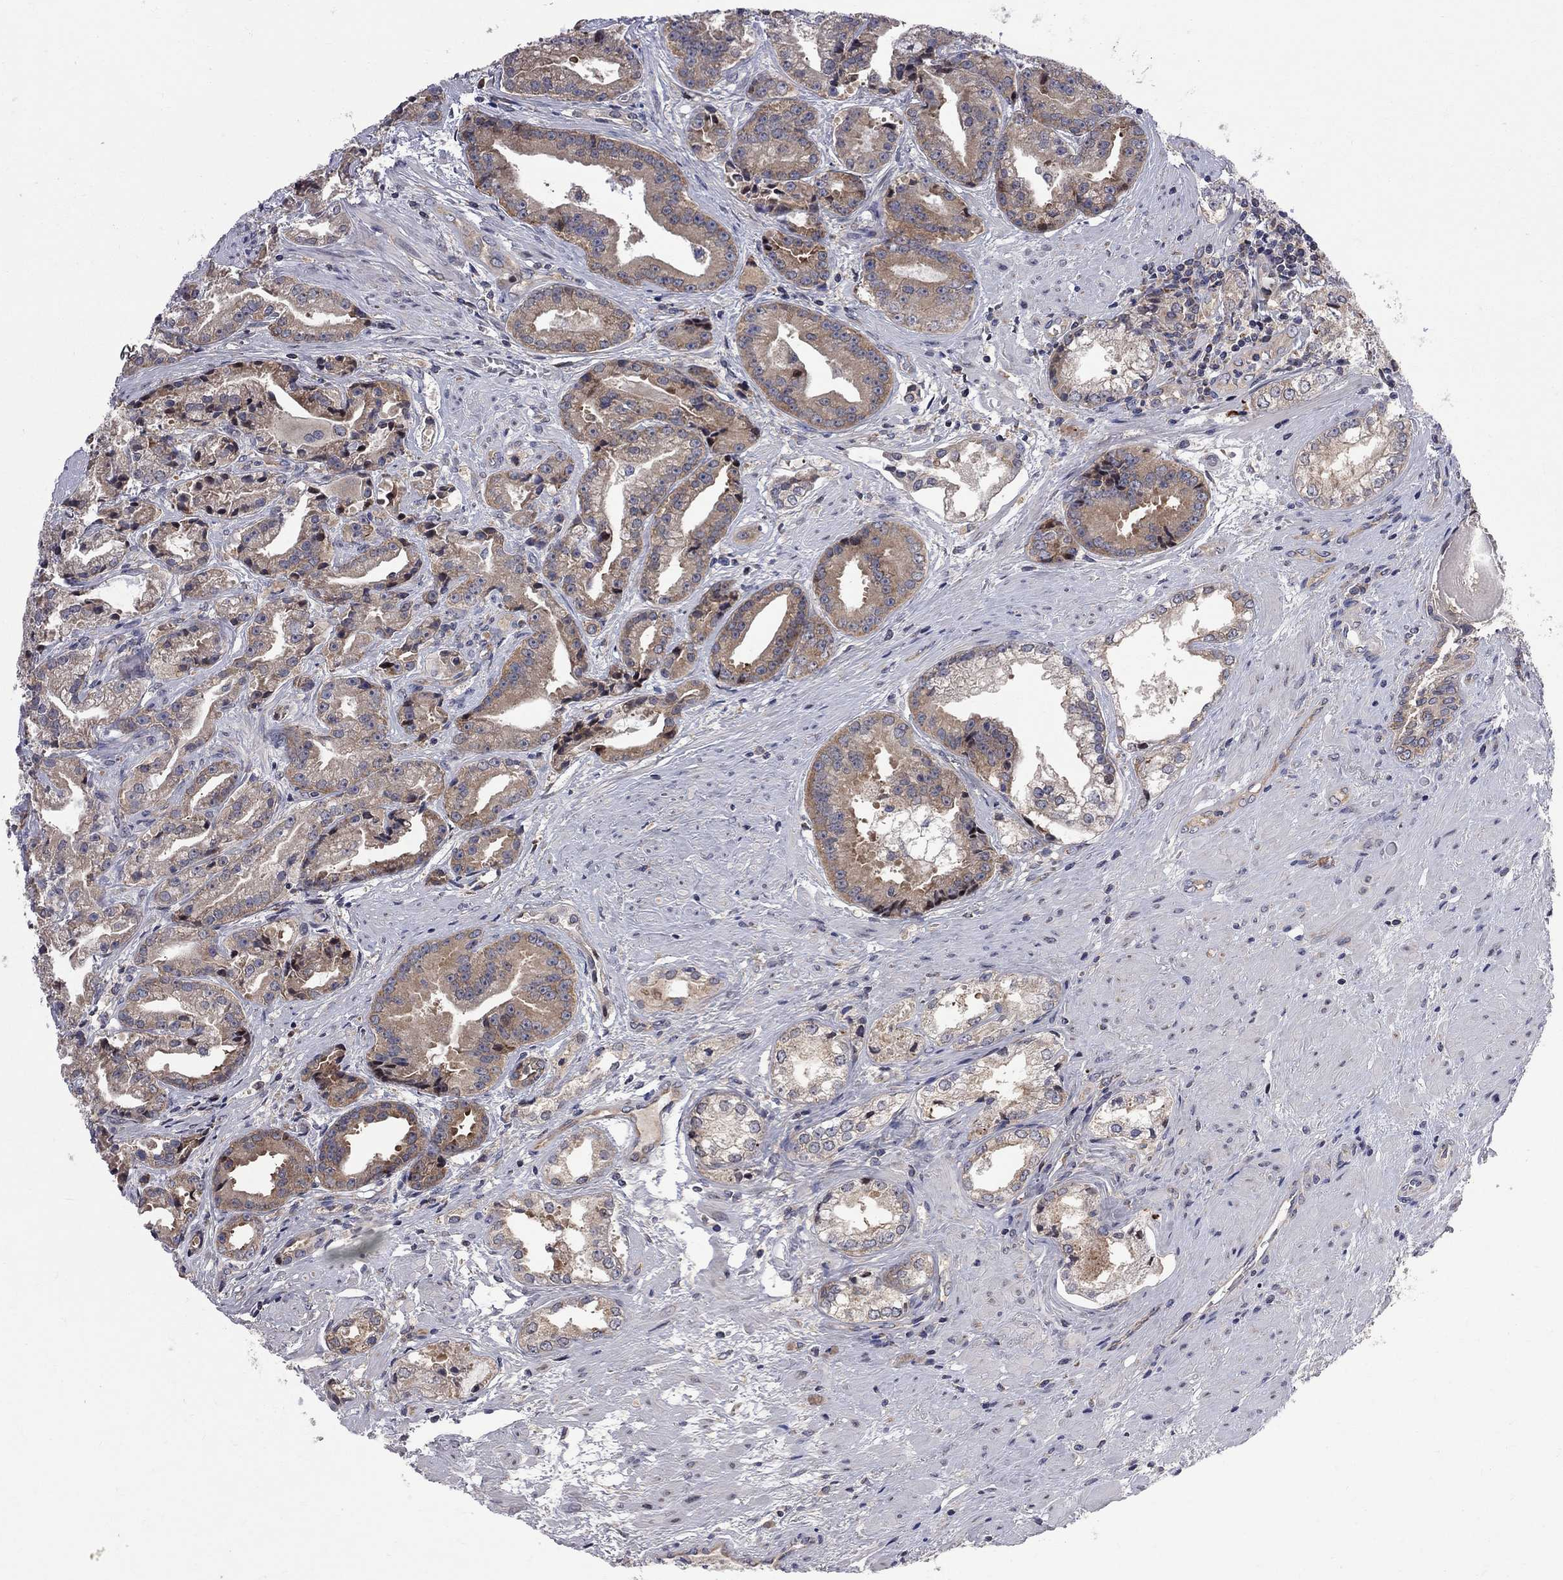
{"staining": {"intensity": "moderate", "quantity": "<25%", "location": "cytoplasmic/membranous"}, "tissue": "prostate cancer", "cell_type": "Tumor cells", "image_type": "cancer", "snomed": [{"axis": "morphology", "description": "Adenocarcinoma, NOS"}, {"axis": "morphology", "description": "Adenocarcinoma, High grade"}, {"axis": "topography", "description": "Prostate"}], "caption": "The immunohistochemical stain shows moderate cytoplasmic/membranous expression in tumor cells of prostate adenocarcinoma tissue. (DAB IHC, brown staining for protein, blue staining for nuclei).", "gene": "CNOT11", "patient": {"sex": "male", "age": 64}}